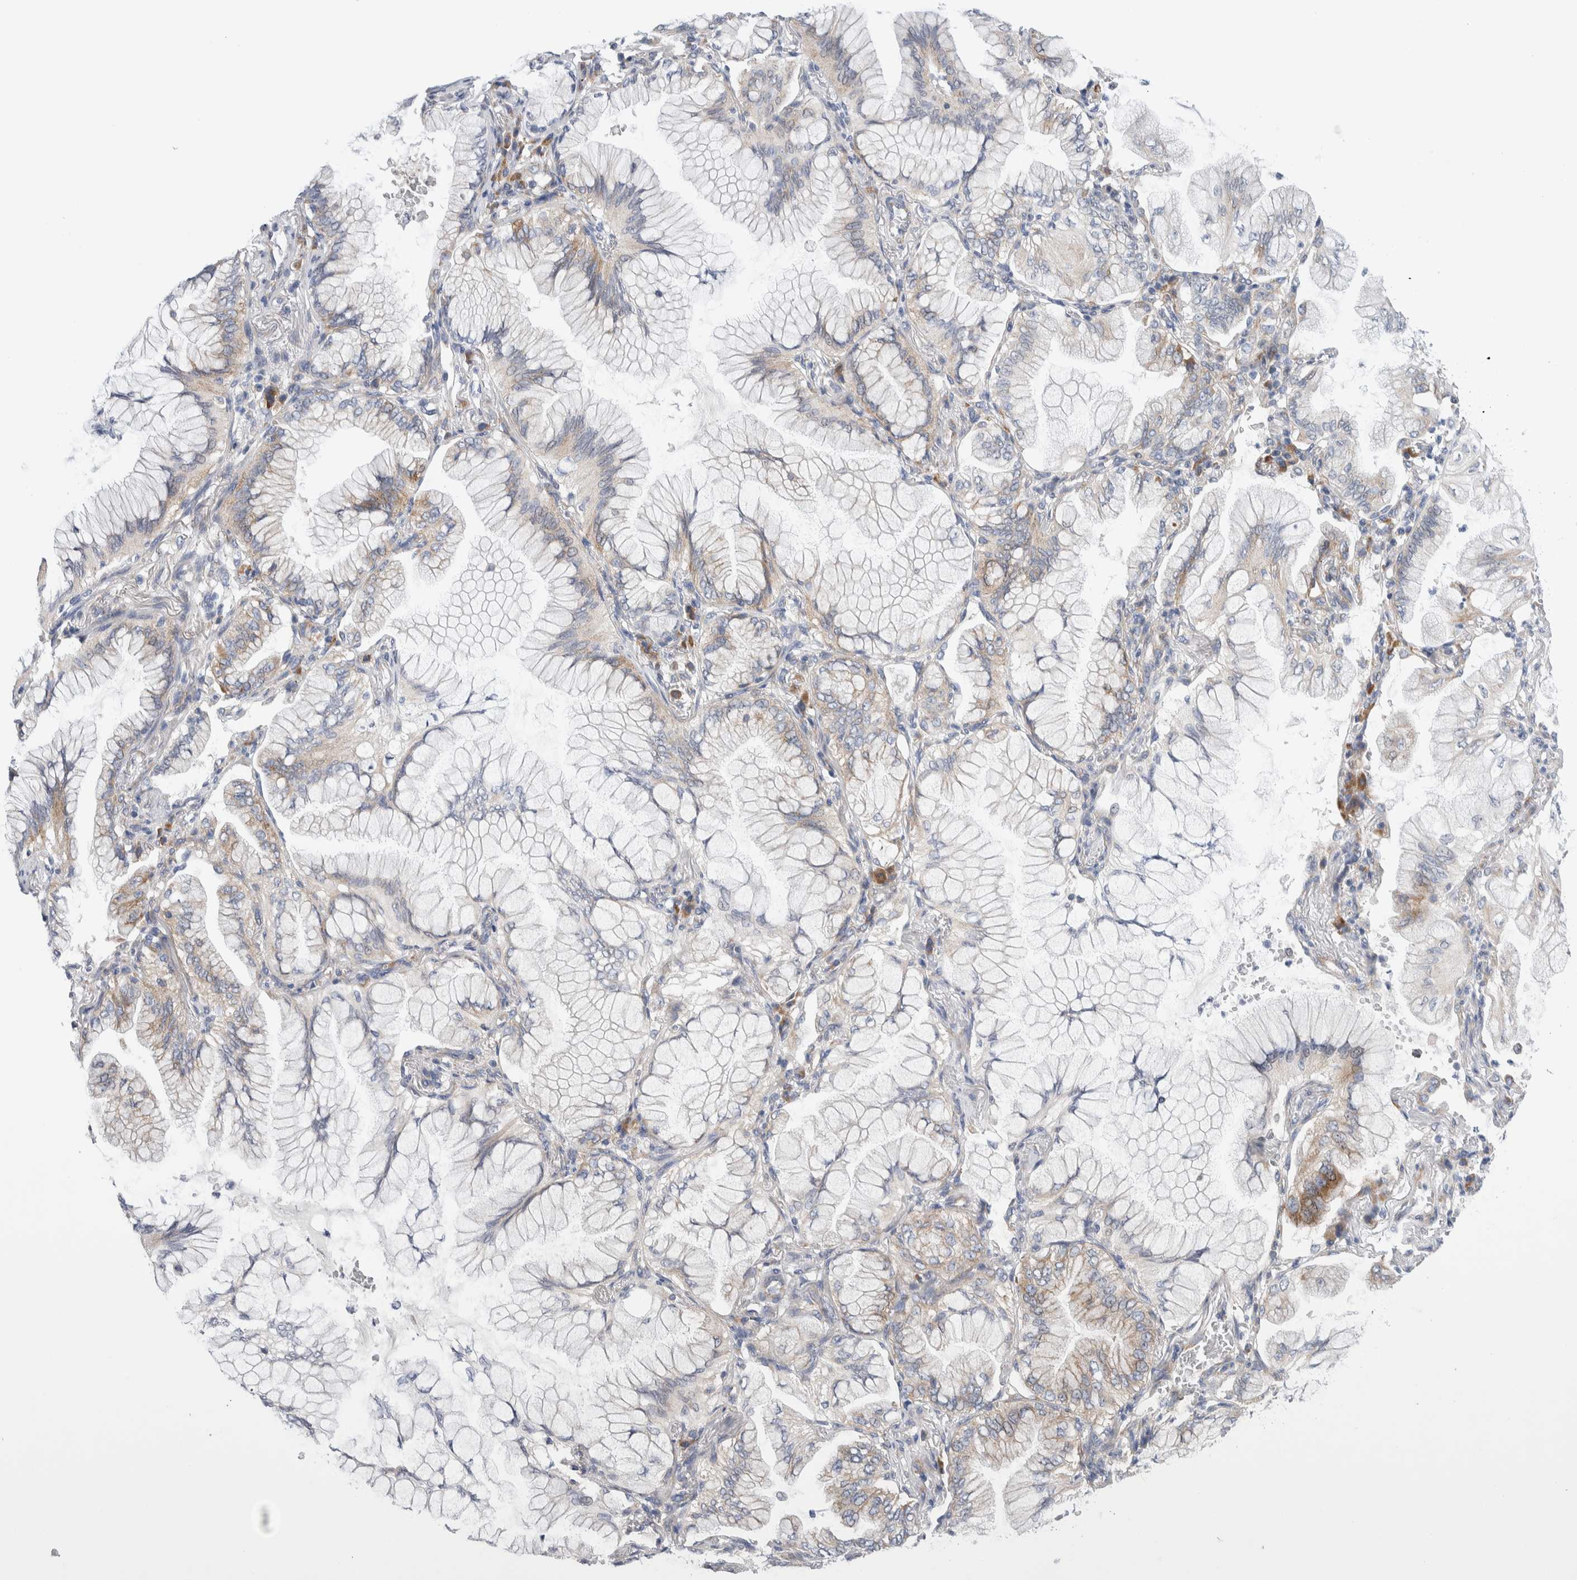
{"staining": {"intensity": "weak", "quantity": "25%-75%", "location": "cytoplasmic/membranous"}, "tissue": "lung cancer", "cell_type": "Tumor cells", "image_type": "cancer", "snomed": [{"axis": "morphology", "description": "Adenocarcinoma, NOS"}, {"axis": "topography", "description": "Lung"}], "caption": "Immunohistochemical staining of human lung cancer (adenocarcinoma) displays weak cytoplasmic/membranous protein staining in about 25%-75% of tumor cells. (brown staining indicates protein expression, while blue staining denotes nuclei).", "gene": "RACK1", "patient": {"sex": "female", "age": 70}}